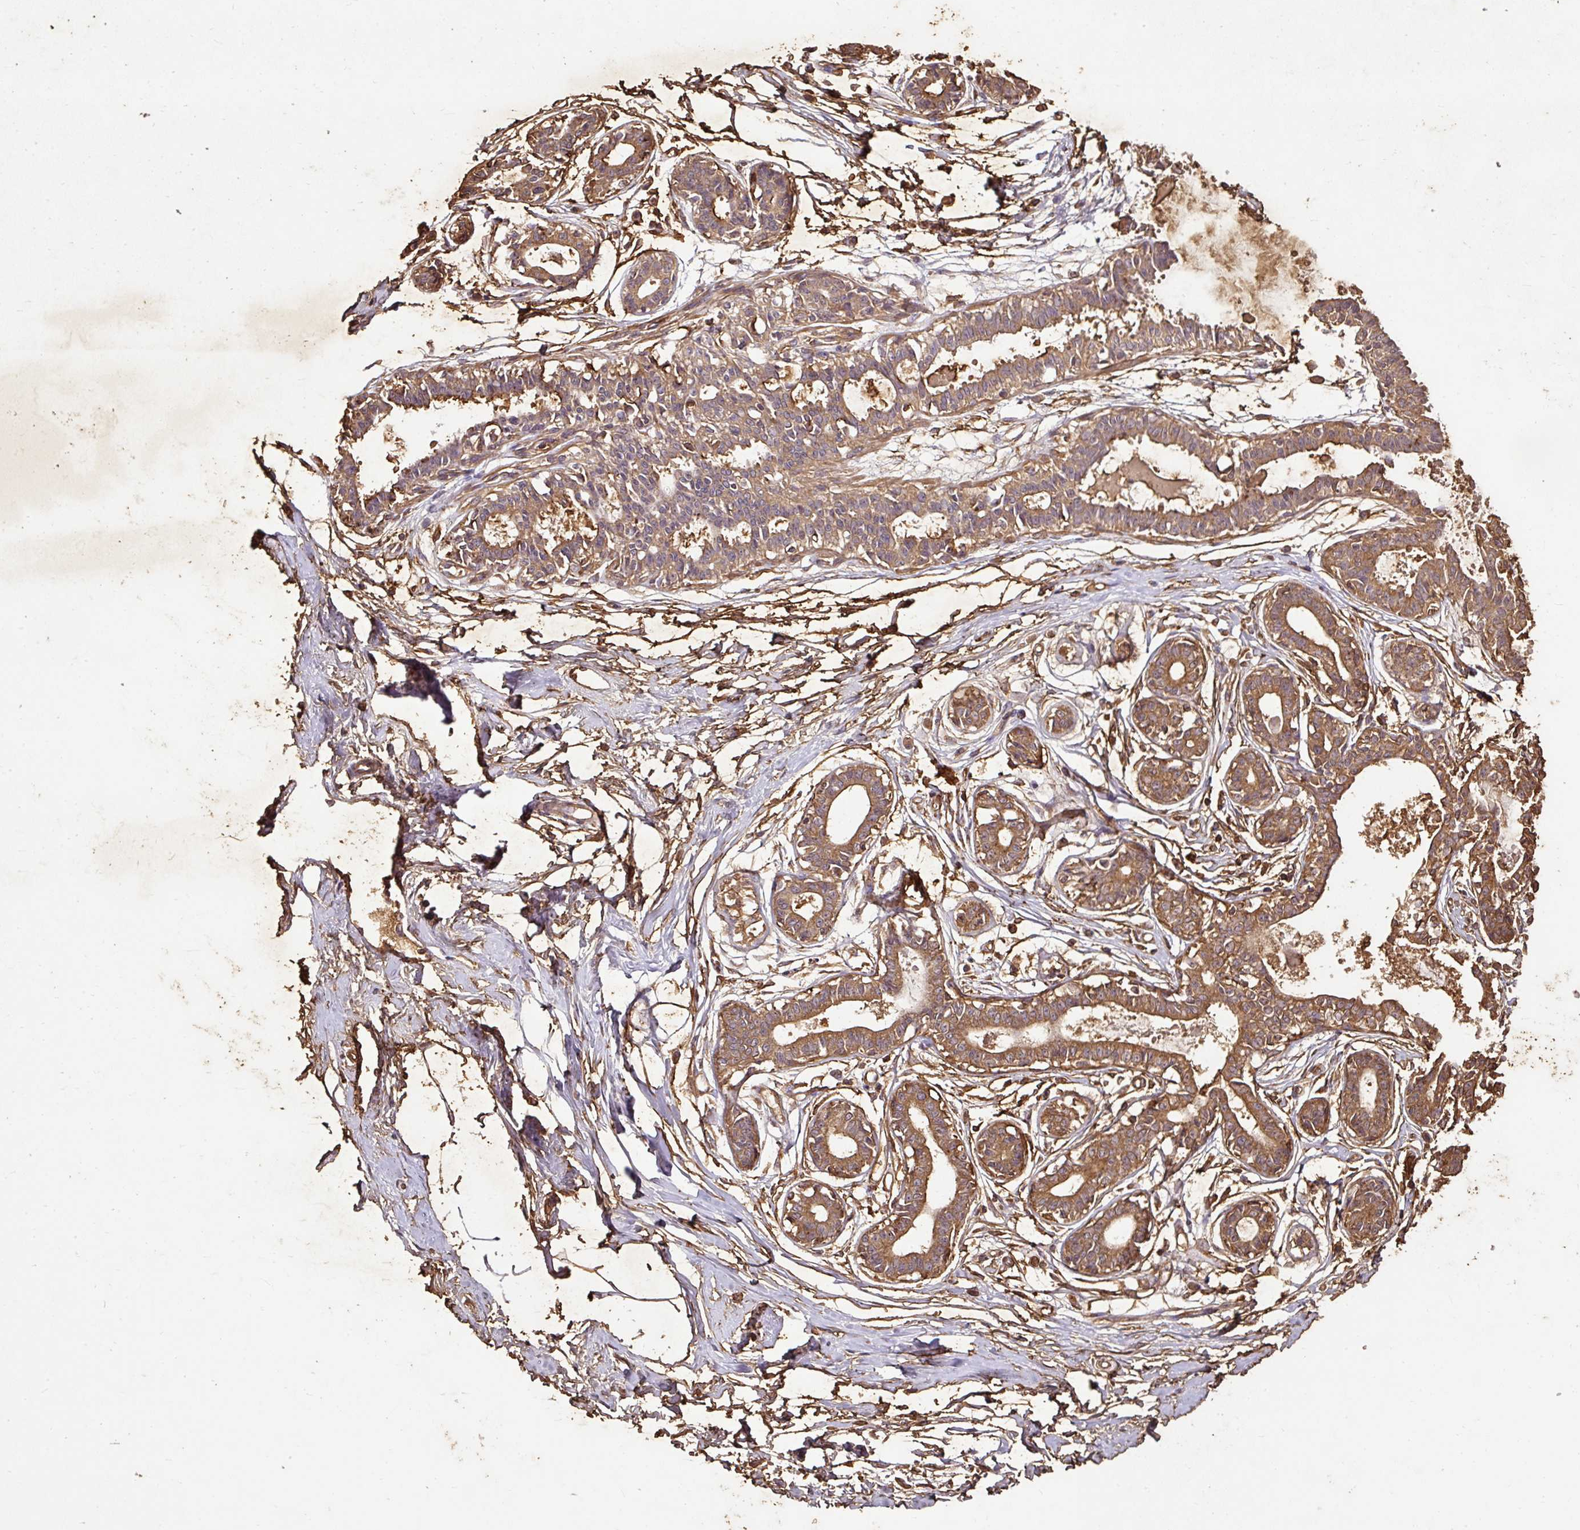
{"staining": {"intensity": "moderate", "quantity": ">75%", "location": "cytoplasmic/membranous"}, "tissue": "breast", "cell_type": "Adipocytes", "image_type": "normal", "snomed": [{"axis": "morphology", "description": "Normal tissue, NOS"}, {"axis": "topography", "description": "Breast"}], "caption": "About >75% of adipocytes in normal human breast demonstrate moderate cytoplasmic/membranous protein expression as visualized by brown immunohistochemical staining.", "gene": "LRTM2", "patient": {"sex": "female", "age": 45}}